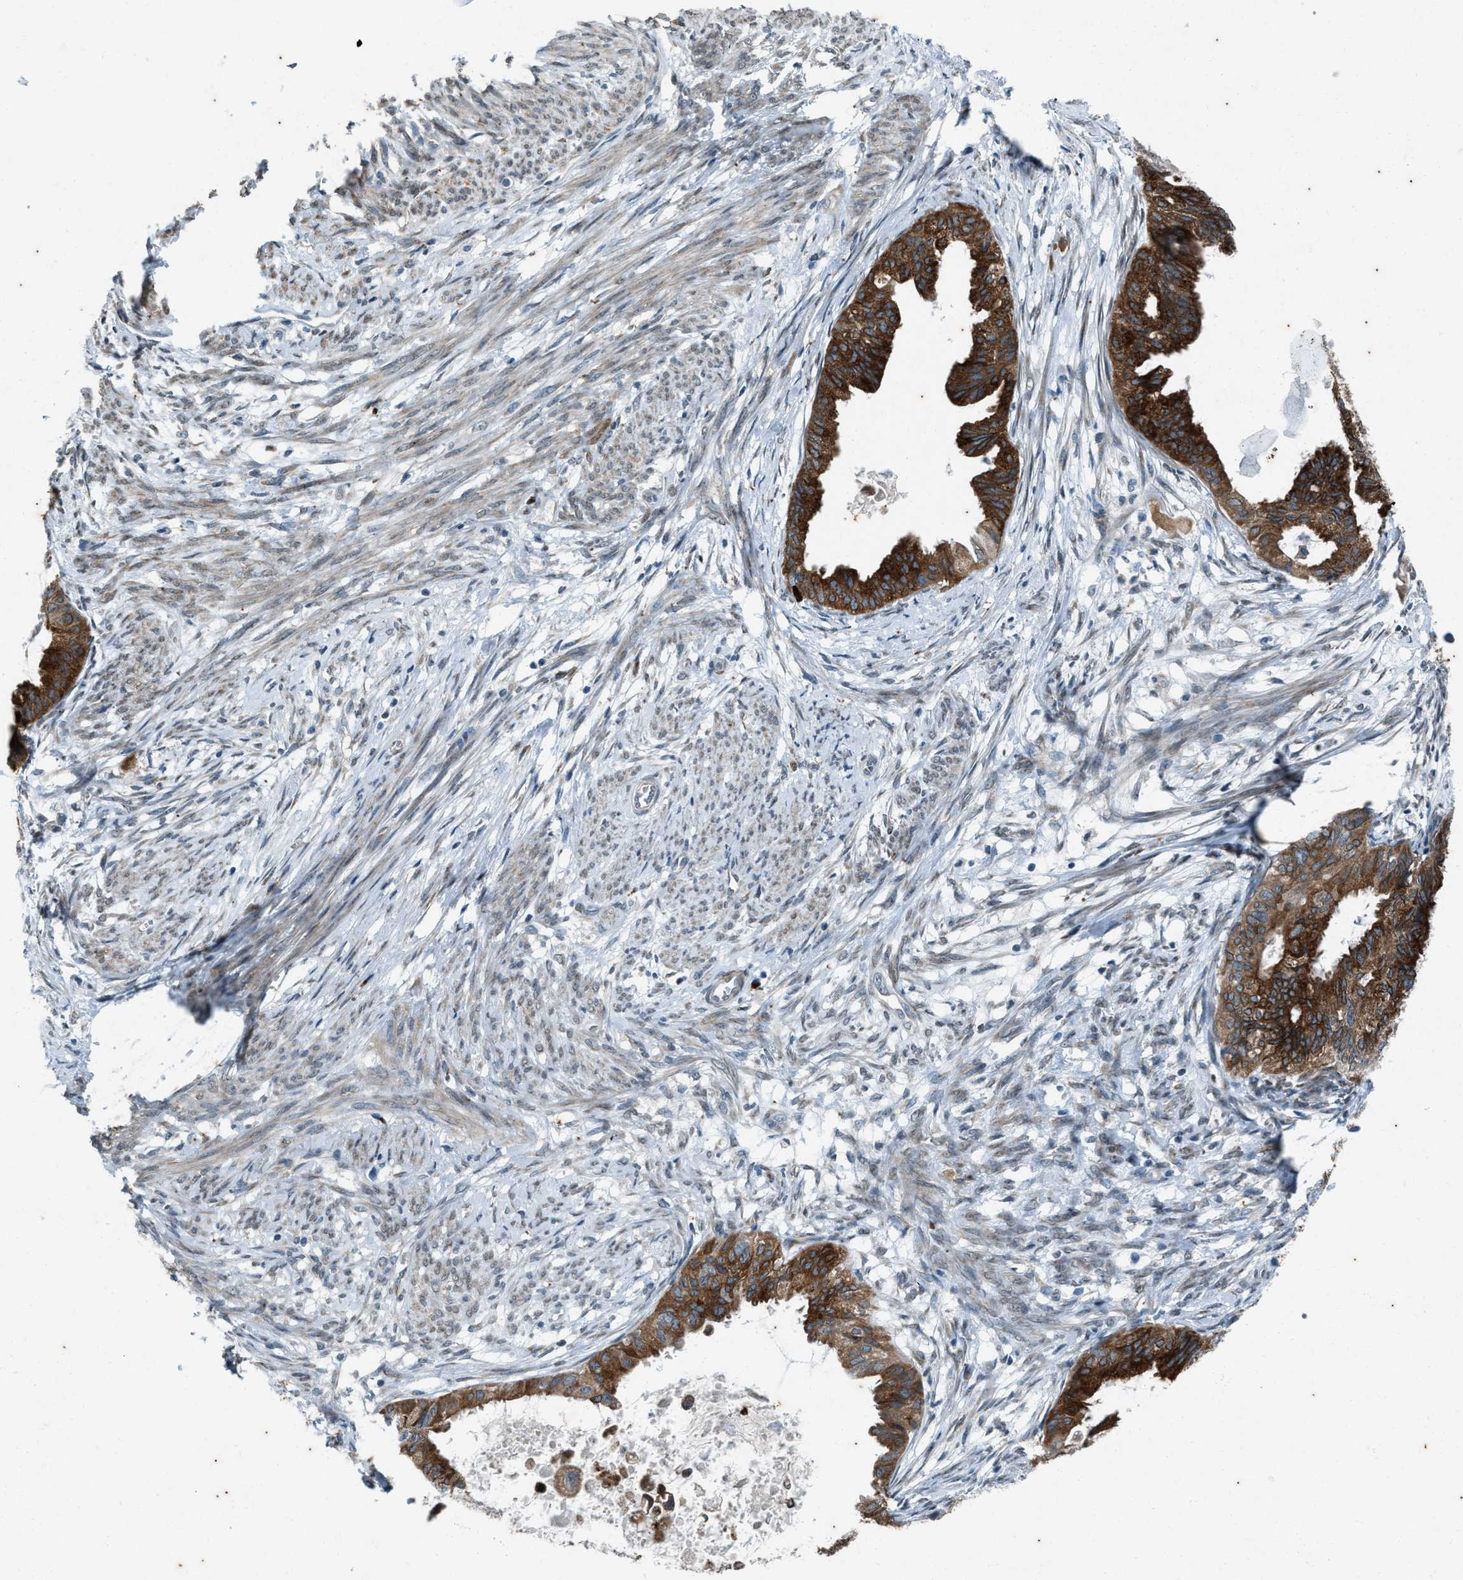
{"staining": {"intensity": "strong", "quantity": ">75%", "location": "cytoplasmic/membranous"}, "tissue": "cervical cancer", "cell_type": "Tumor cells", "image_type": "cancer", "snomed": [{"axis": "morphology", "description": "Normal tissue, NOS"}, {"axis": "morphology", "description": "Adenocarcinoma, NOS"}, {"axis": "topography", "description": "Cervix"}, {"axis": "topography", "description": "Endometrium"}], "caption": "Immunohistochemistry micrograph of neoplastic tissue: human cervical cancer stained using IHC shows high levels of strong protein expression localized specifically in the cytoplasmic/membranous of tumor cells, appearing as a cytoplasmic/membranous brown color.", "gene": "CHPF2", "patient": {"sex": "female", "age": 86}}